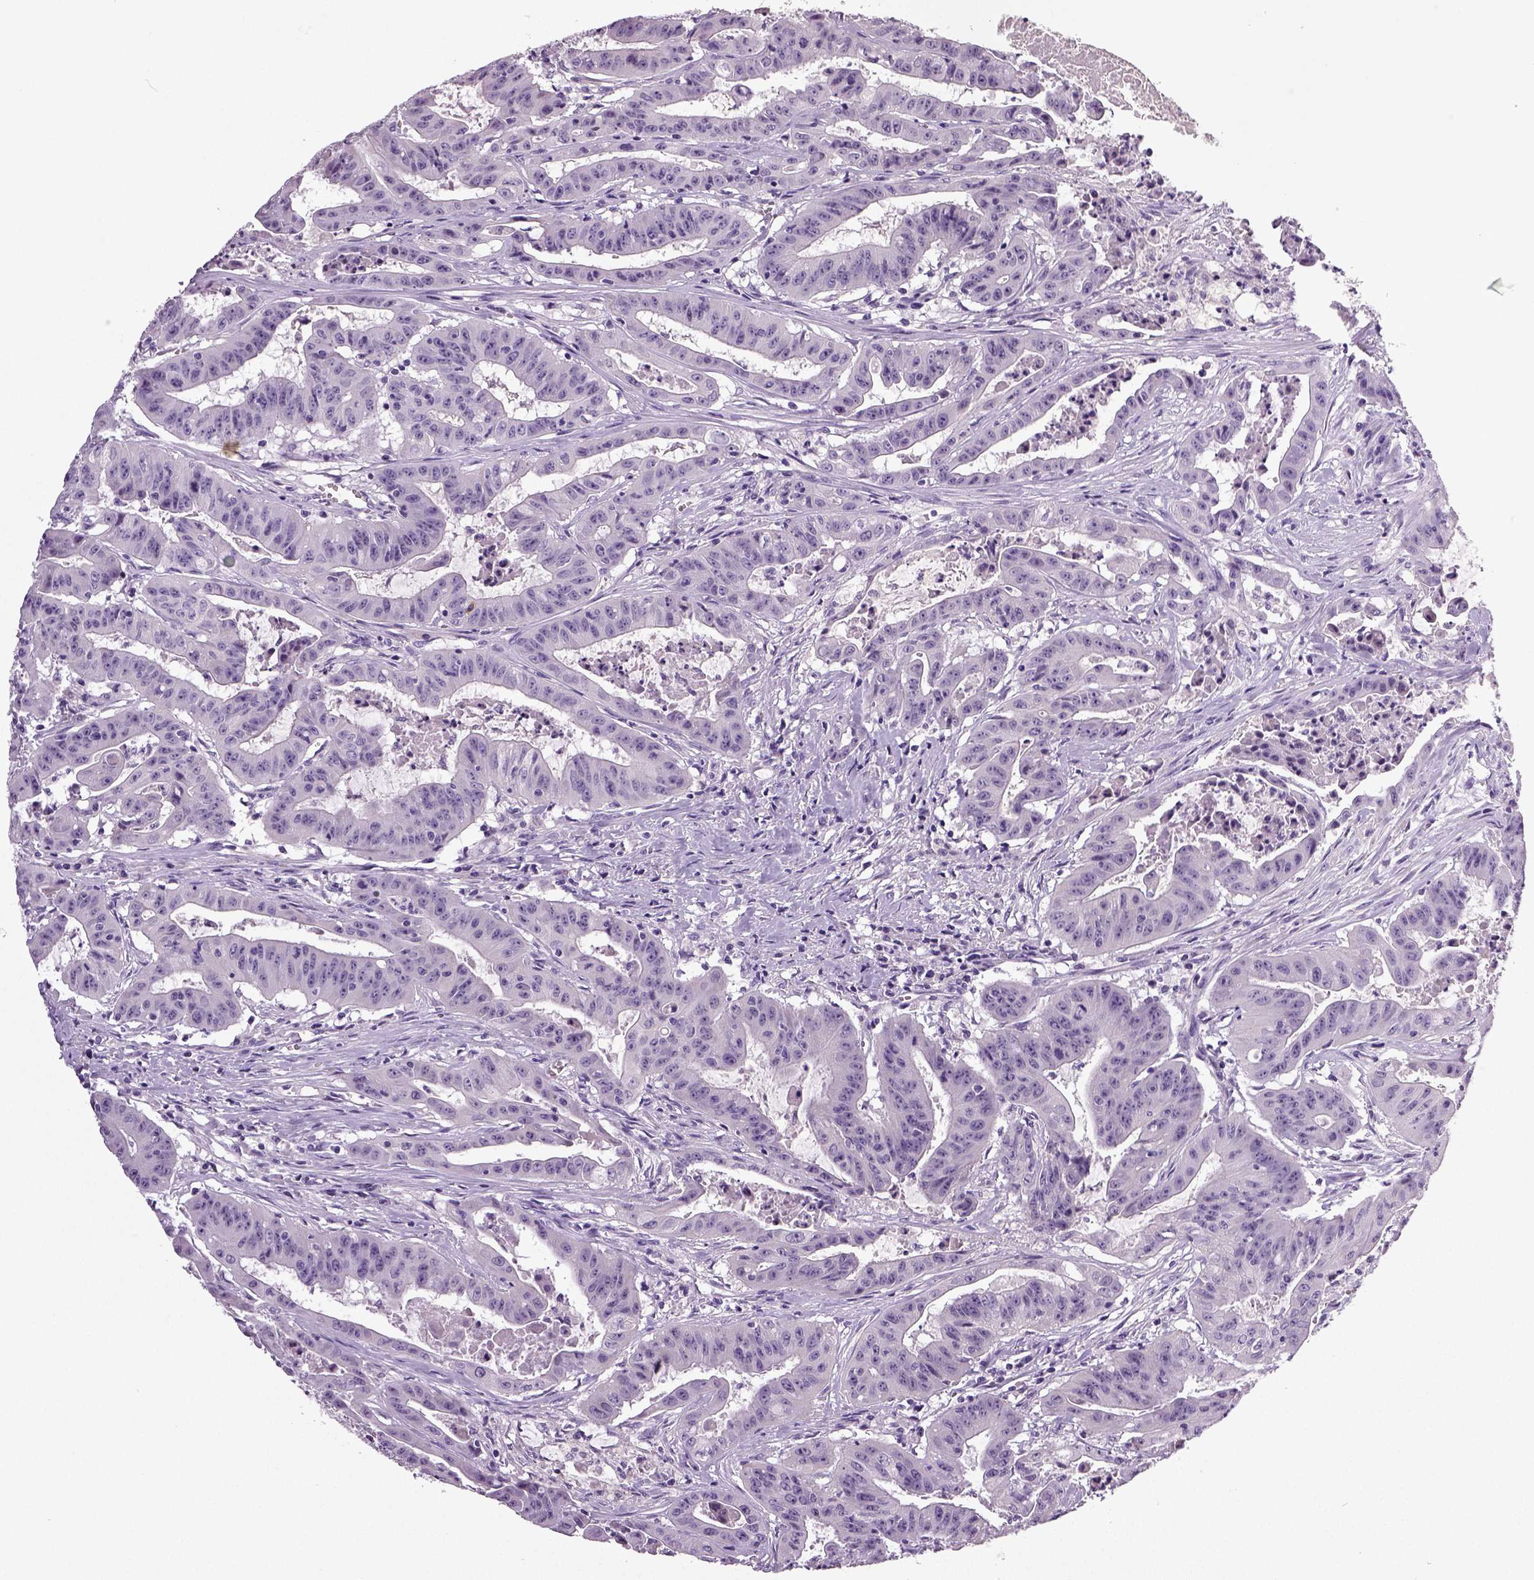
{"staining": {"intensity": "negative", "quantity": "none", "location": "none"}, "tissue": "colorectal cancer", "cell_type": "Tumor cells", "image_type": "cancer", "snomed": [{"axis": "morphology", "description": "Adenocarcinoma, NOS"}, {"axis": "topography", "description": "Colon"}], "caption": "Protein analysis of colorectal cancer exhibits no significant expression in tumor cells. (Brightfield microscopy of DAB immunohistochemistry at high magnification).", "gene": "NECAB2", "patient": {"sex": "male", "age": 33}}